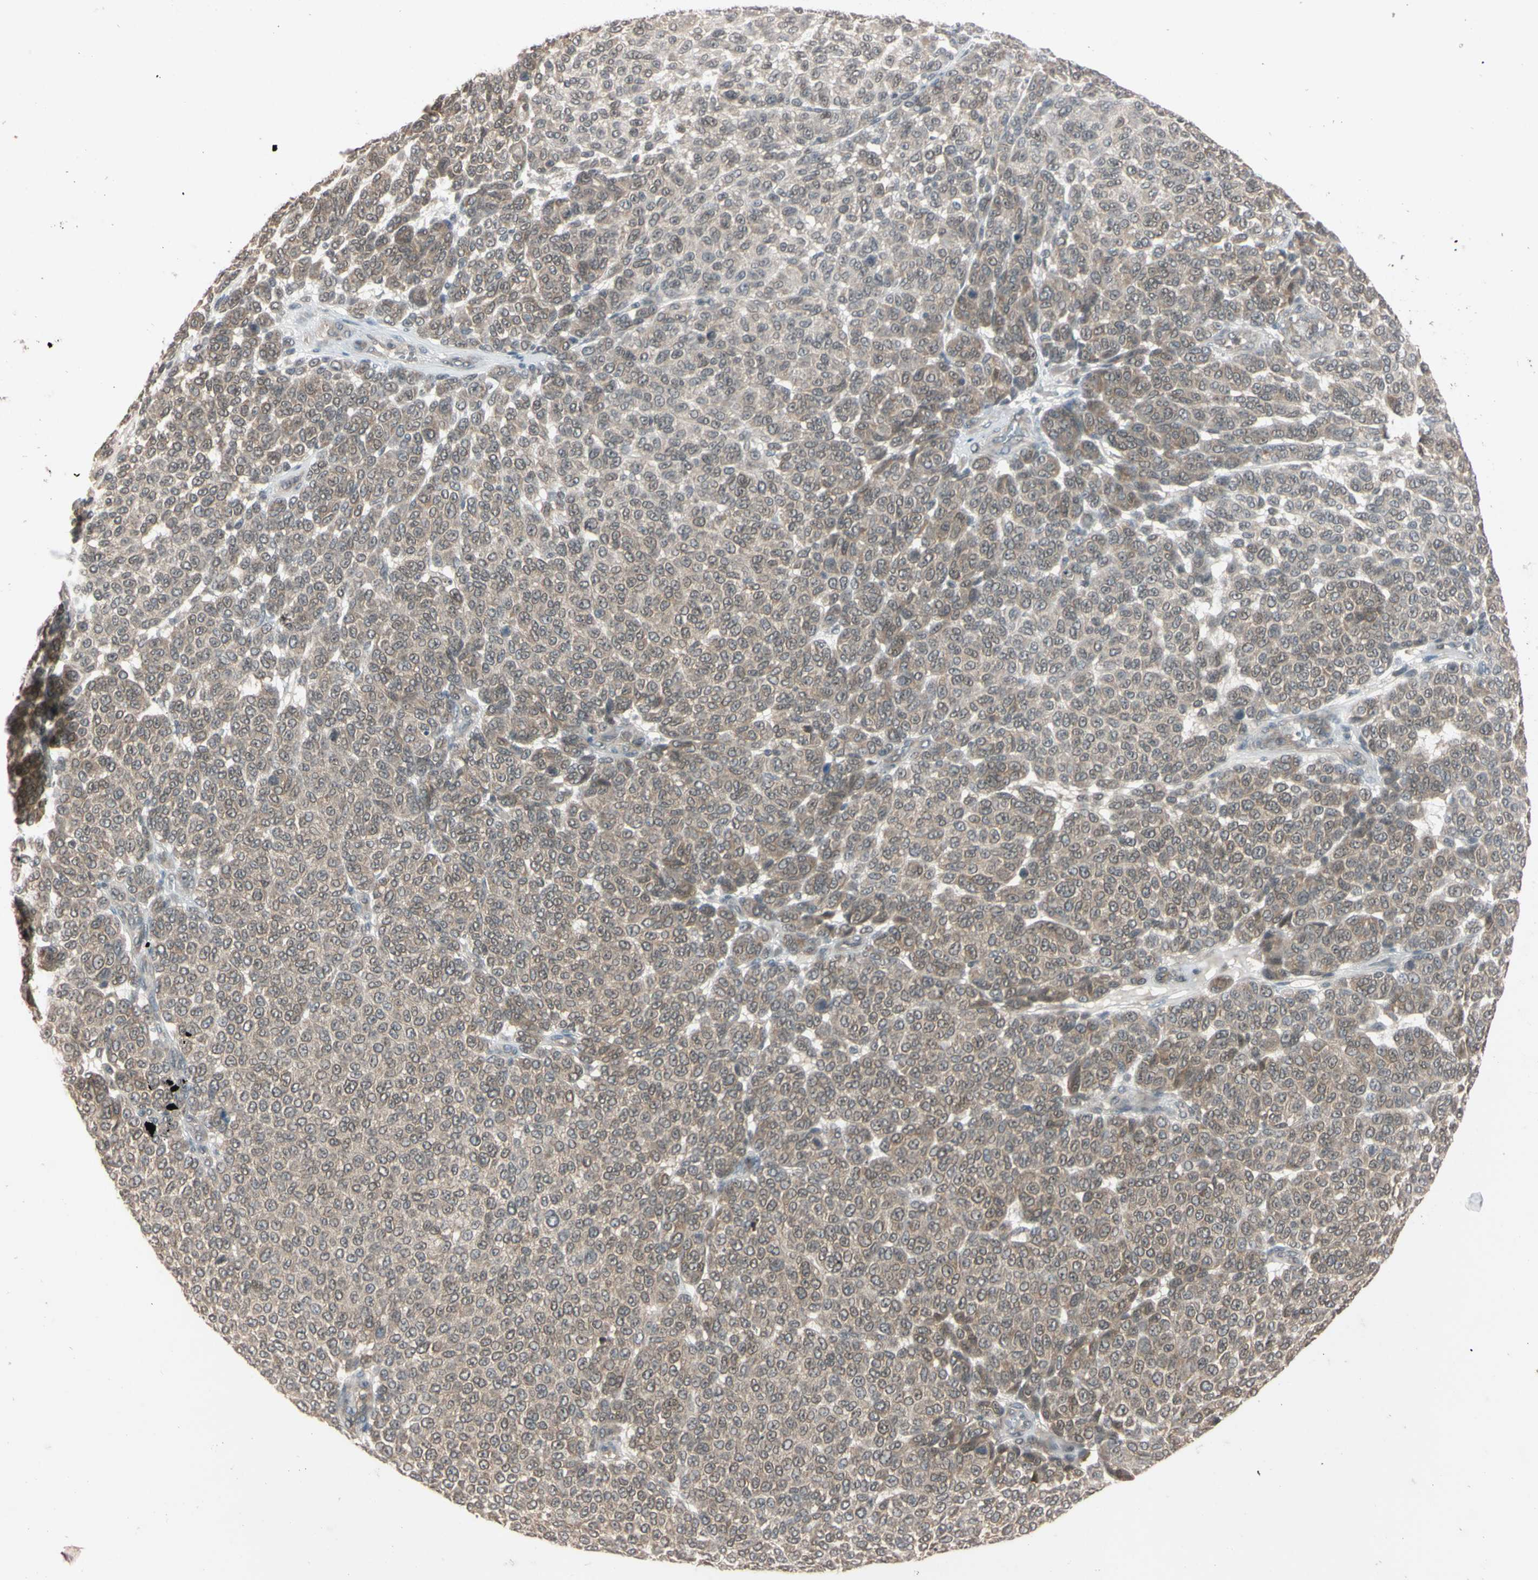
{"staining": {"intensity": "weak", "quantity": ">75%", "location": "cytoplasmic/membranous"}, "tissue": "melanoma", "cell_type": "Tumor cells", "image_type": "cancer", "snomed": [{"axis": "morphology", "description": "Malignant melanoma, NOS"}, {"axis": "topography", "description": "Skin"}], "caption": "Protein expression analysis of human melanoma reveals weak cytoplasmic/membranous positivity in approximately >75% of tumor cells.", "gene": "UBE2I", "patient": {"sex": "male", "age": 59}}